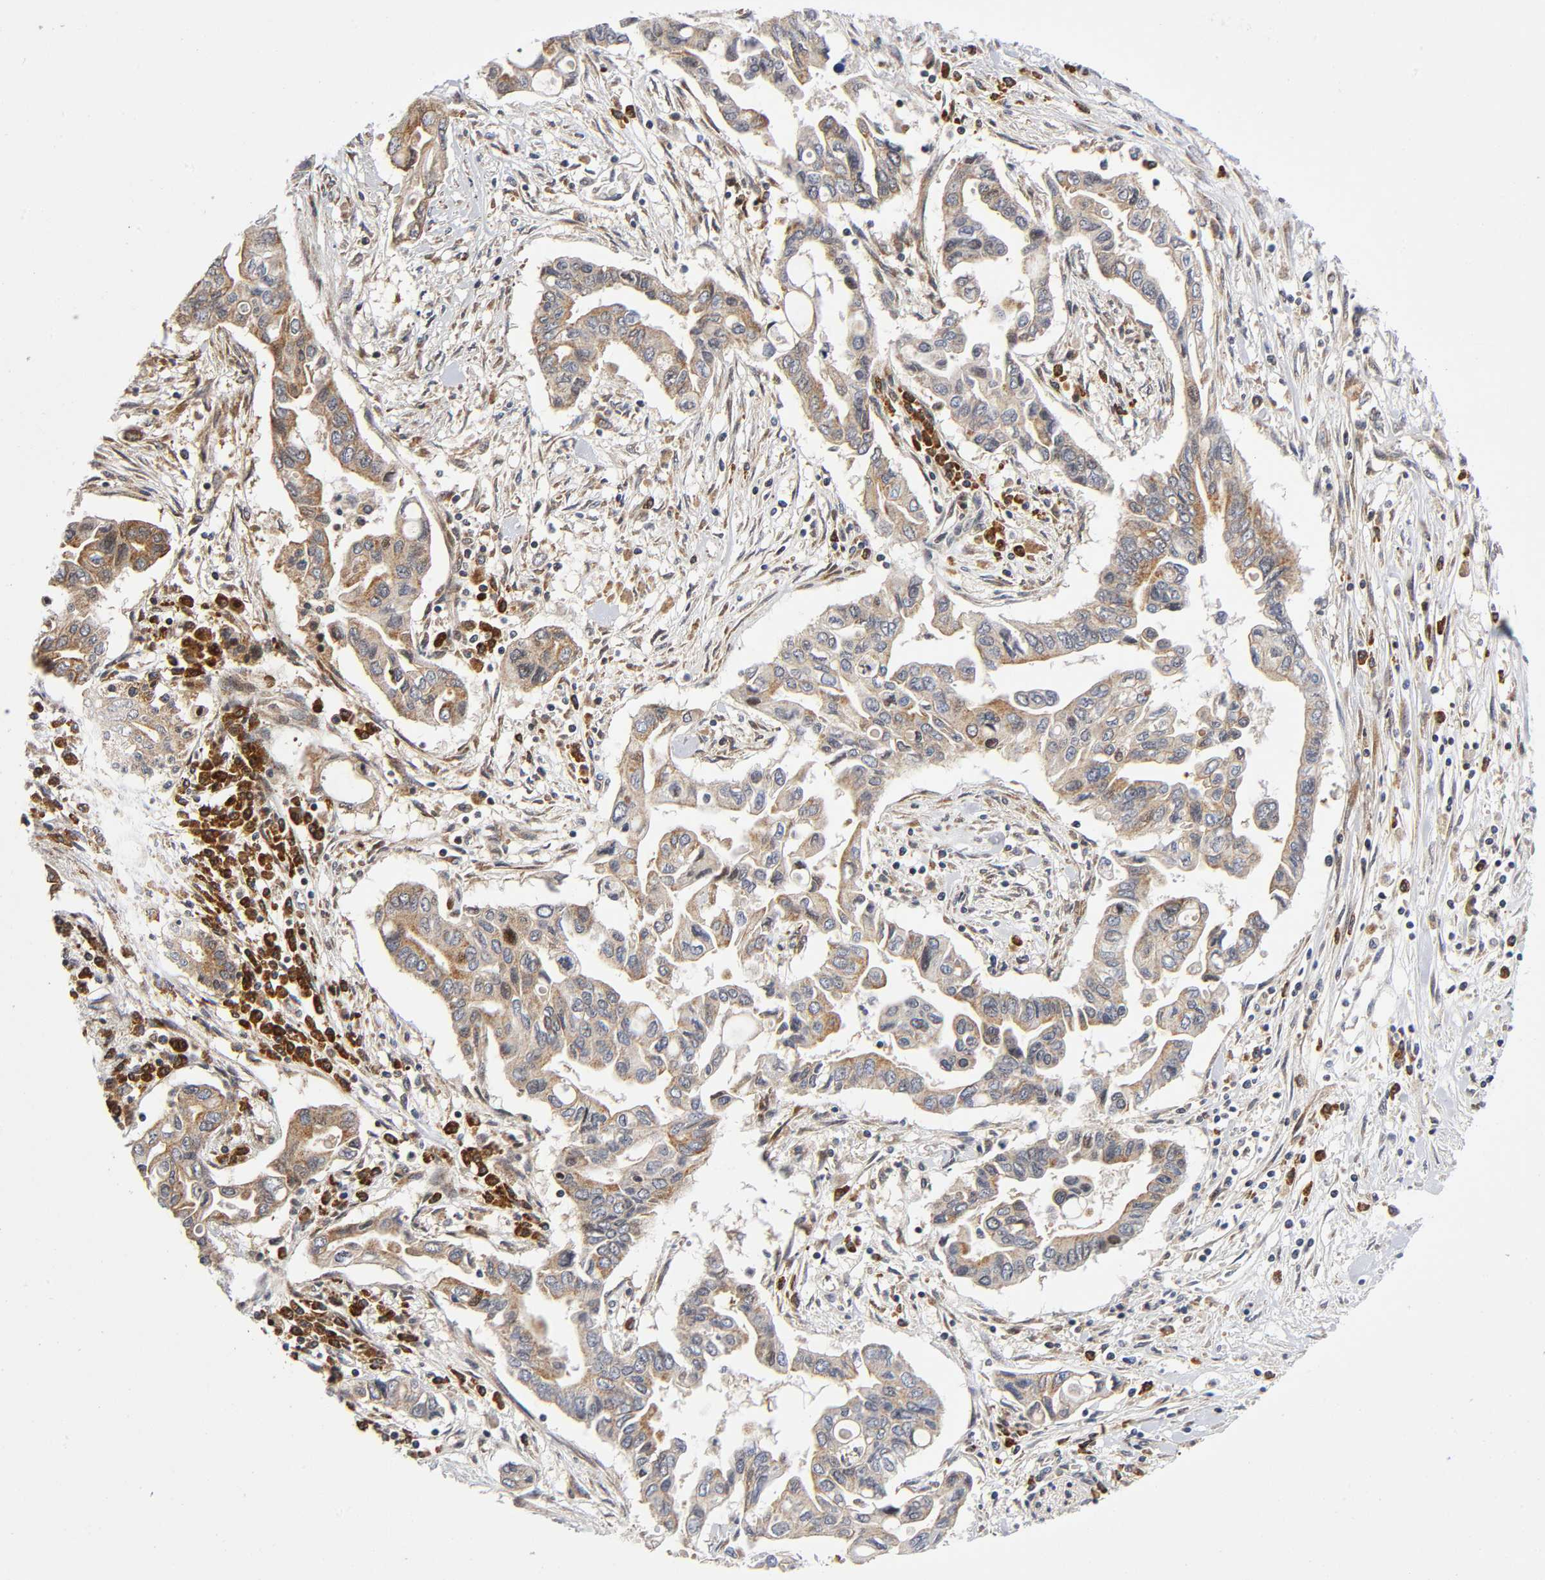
{"staining": {"intensity": "moderate", "quantity": ">75%", "location": "cytoplasmic/membranous"}, "tissue": "pancreatic cancer", "cell_type": "Tumor cells", "image_type": "cancer", "snomed": [{"axis": "morphology", "description": "Adenocarcinoma, NOS"}, {"axis": "topography", "description": "Pancreas"}], "caption": "Tumor cells display medium levels of moderate cytoplasmic/membranous expression in about >75% of cells in human pancreatic adenocarcinoma.", "gene": "EIF5", "patient": {"sex": "female", "age": 57}}